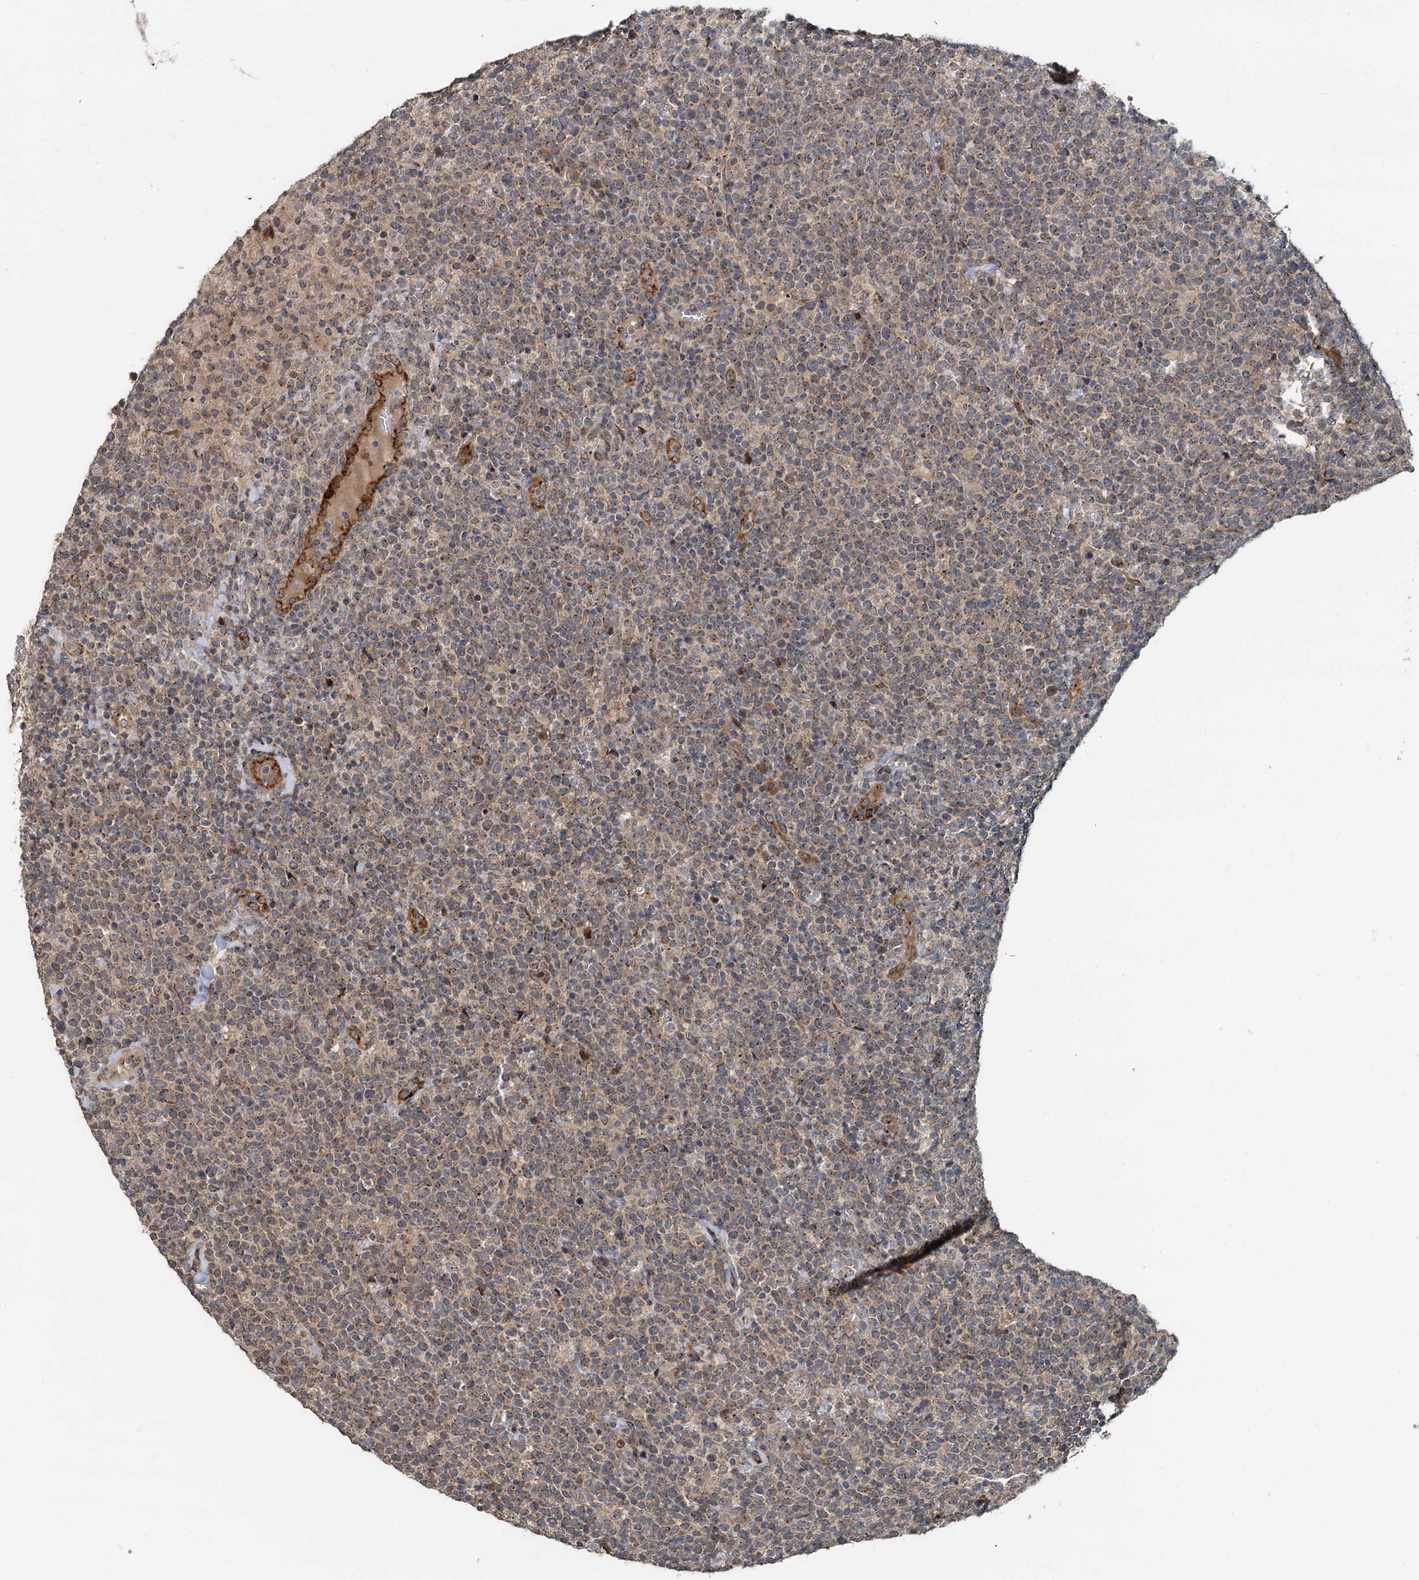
{"staining": {"intensity": "weak", "quantity": ">75%", "location": "cytoplasmic/membranous"}, "tissue": "lymphoma", "cell_type": "Tumor cells", "image_type": "cancer", "snomed": [{"axis": "morphology", "description": "Malignant lymphoma, non-Hodgkin's type, High grade"}, {"axis": "topography", "description": "Lymph node"}], "caption": "Weak cytoplasmic/membranous staining is identified in about >75% of tumor cells in malignant lymphoma, non-Hodgkin's type (high-grade). The protein is shown in brown color, while the nuclei are stained blue.", "gene": "CEP68", "patient": {"sex": "male", "age": 61}}